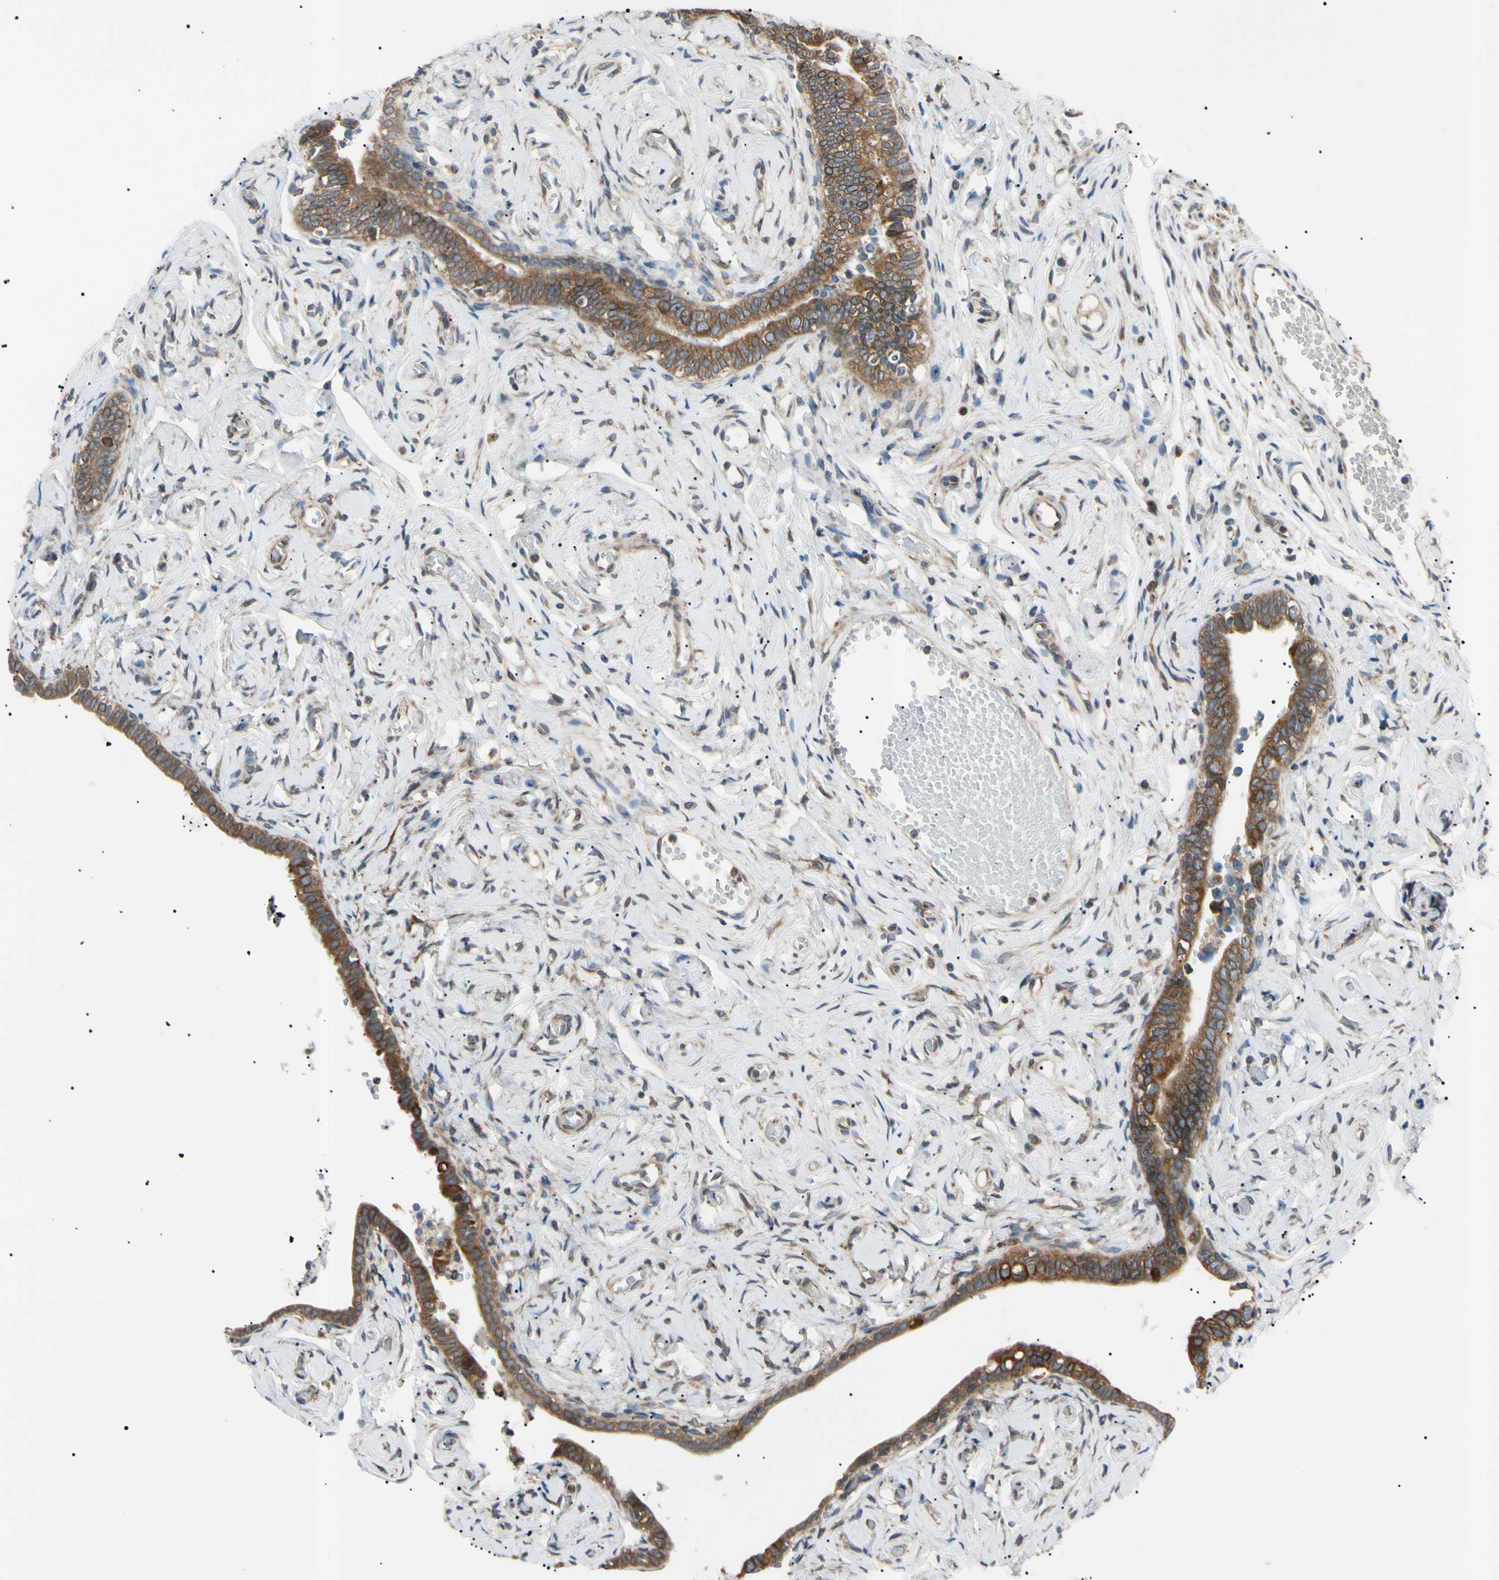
{"staining": {"intensity": "strong", "quantity": ">75%", "location": "cytoplasmic/membranous"}, "tissue": "fallopian tube", "cell_type": "Glandular cells", "image_type": "normal", "snomed": [{"axis": "morphology", "description": "Normal tissue, NOS"}, {"axis": "topography", "description": "Fallopian tube"}], "caption": "A histopathology image showing strong cytoplasmic/membranous expression in about >75% of glandular cells in normal fallopian tube, as visualized by brown immunohistochemical staining.", "gene": "VAPA", "patient": {"sex": "female", "age": 71}}